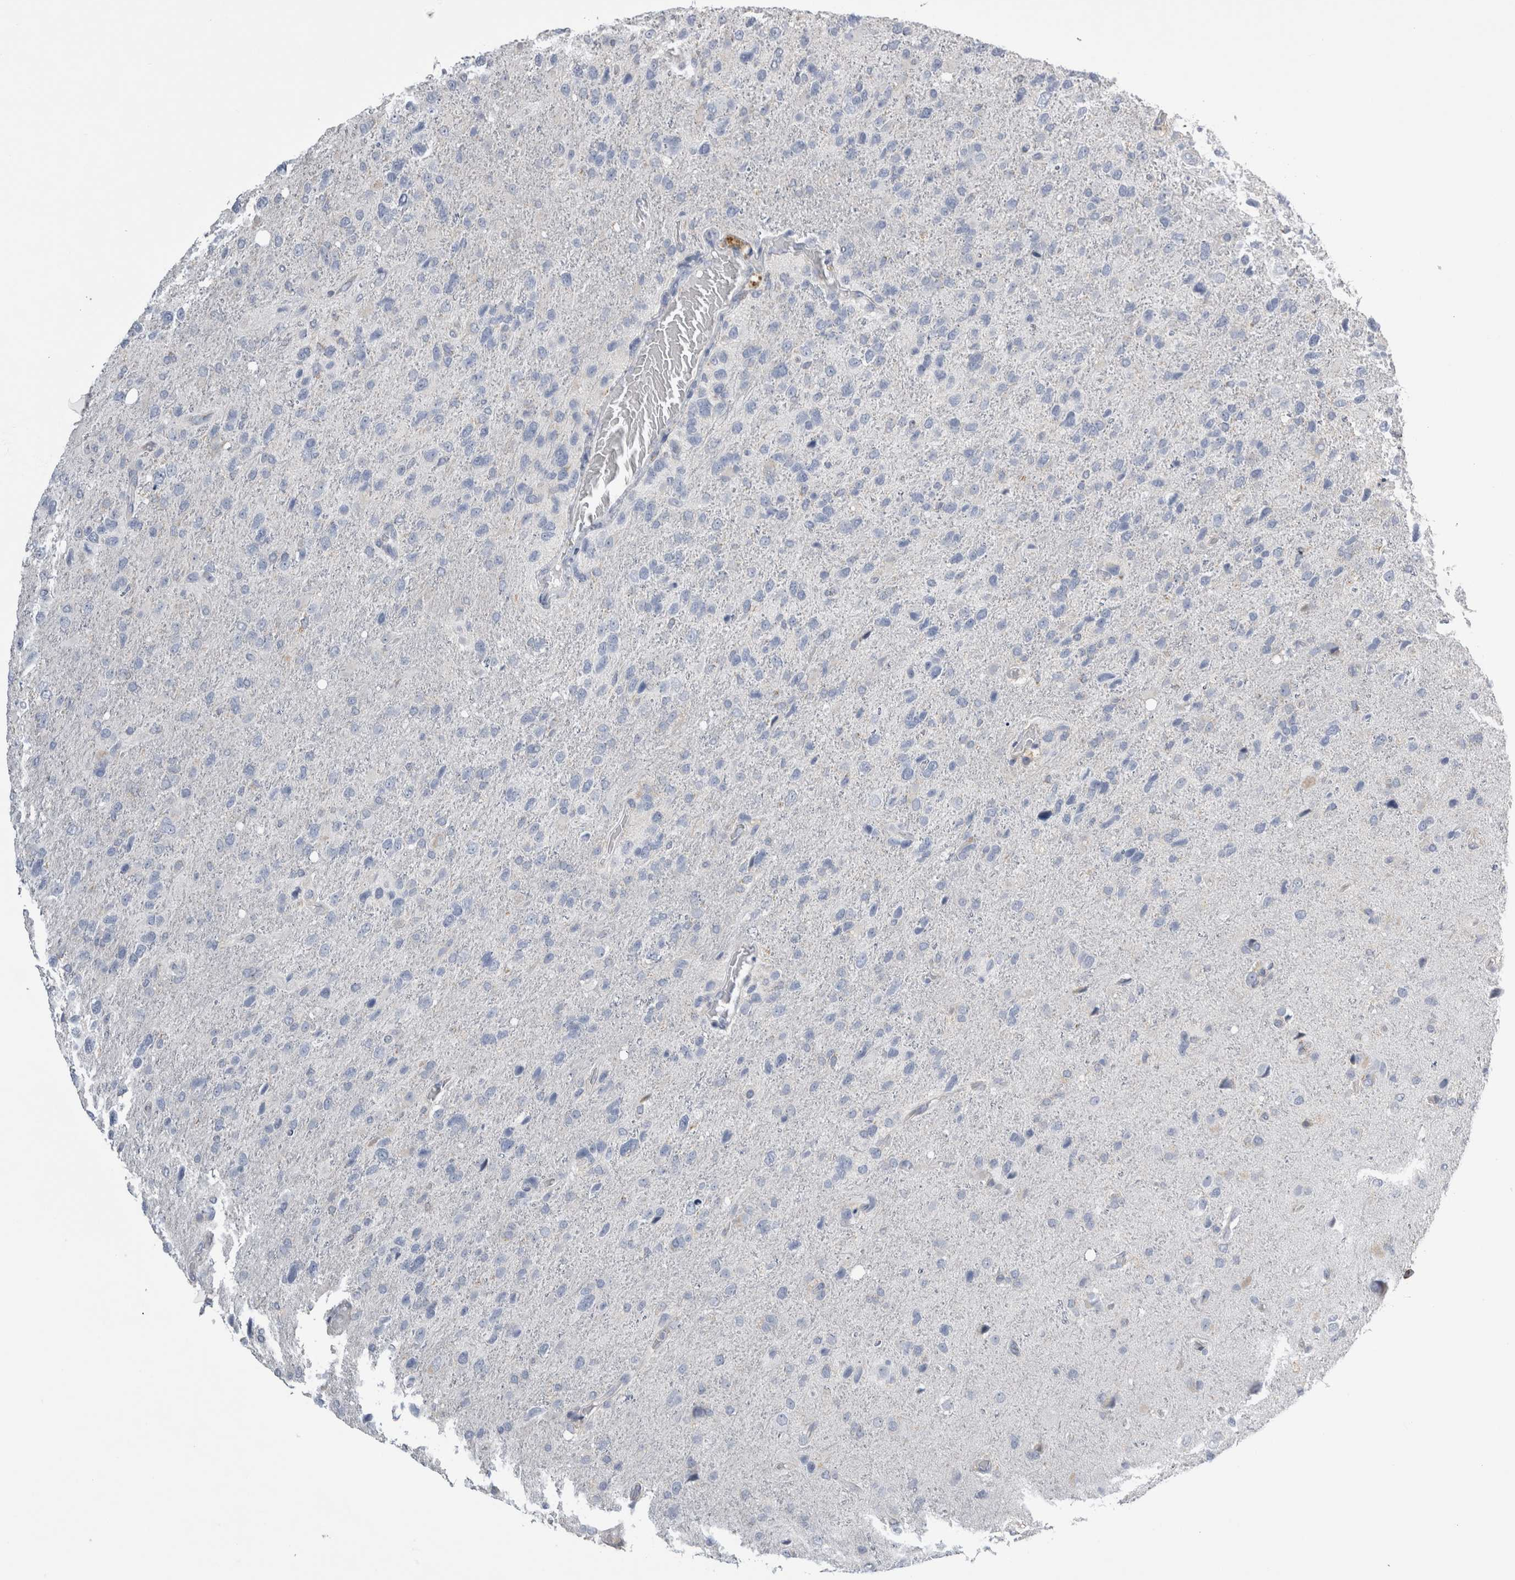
{"staining": {"intensity": "negative", "quantity": "none", "location": "none"}, "tissue": "glioma", "cell_type": "Tumor cells", "image_type": "cancer", "snomed": [{"axis": "morphology", "description": "Glioma, malignant, High grade"}, {"axis": "topography", "description": "Brain"}], "caption": "The immunohistochemistry (IHC) photomicrograph has no significant expression in tumor cells of malignant high-grade glioma tissue.", "gene": "DHRS4", "patient": {"sex": "female", "age": 58}}